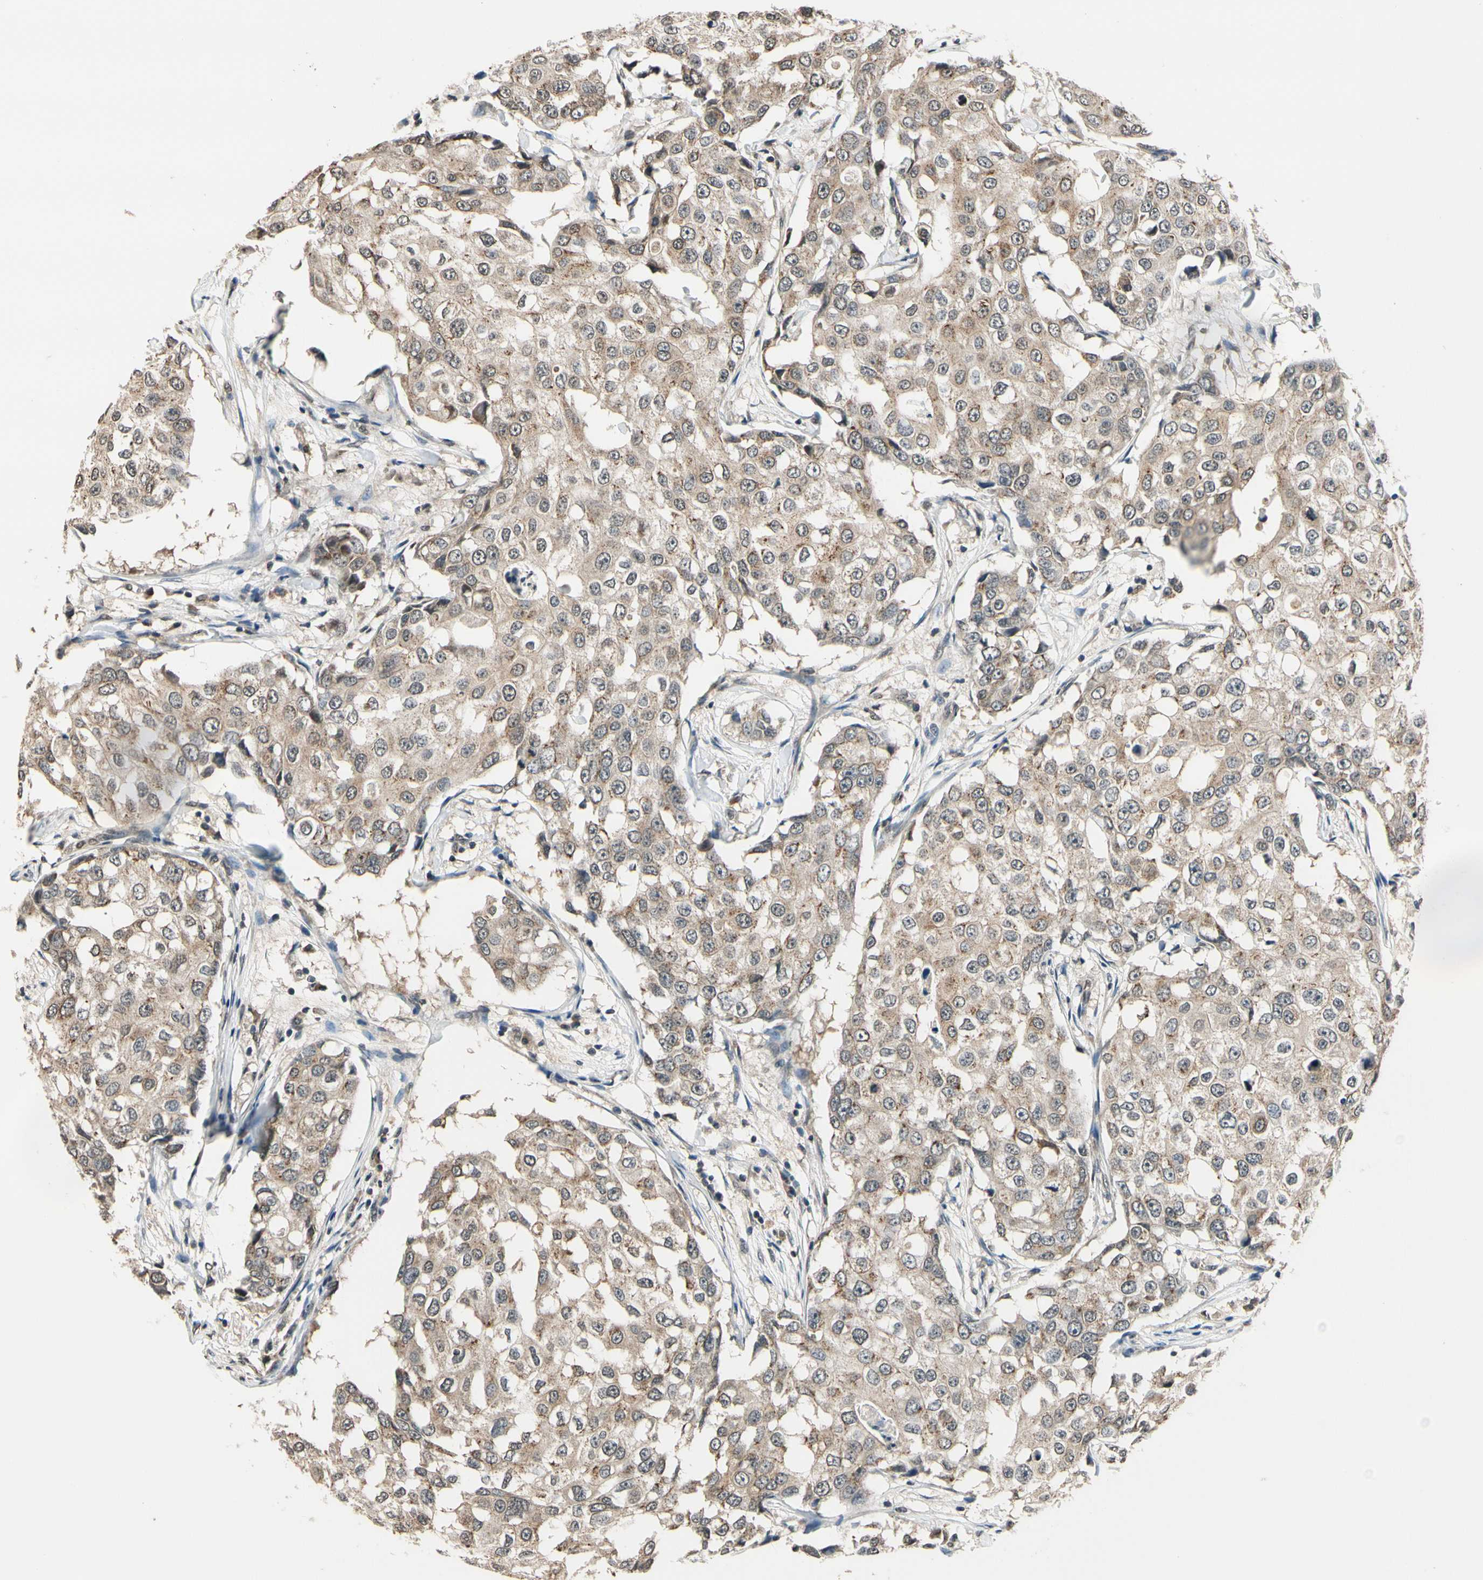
{"staining": {"intensity": "moderate", "quantity": ">75%", "location": "cytoplasmic/membranous"}, "tissue": "breast cancer", "cell_type": "Tumor cells", "image_type": "cancer", "snomed": [{"axis": "morphology", "description": "Duct carcinoma"}, {"axis": "topography", "description": "Breast"}], "caption": "Moderate cytoplasmic/membranous staining for a protein is identified in about >75% of tumor cells of breast infiltrating ductal carcinoma using immunohistochemistry.", "gene": "GCLC", "patient": {"sex": "female", "age": 27}}